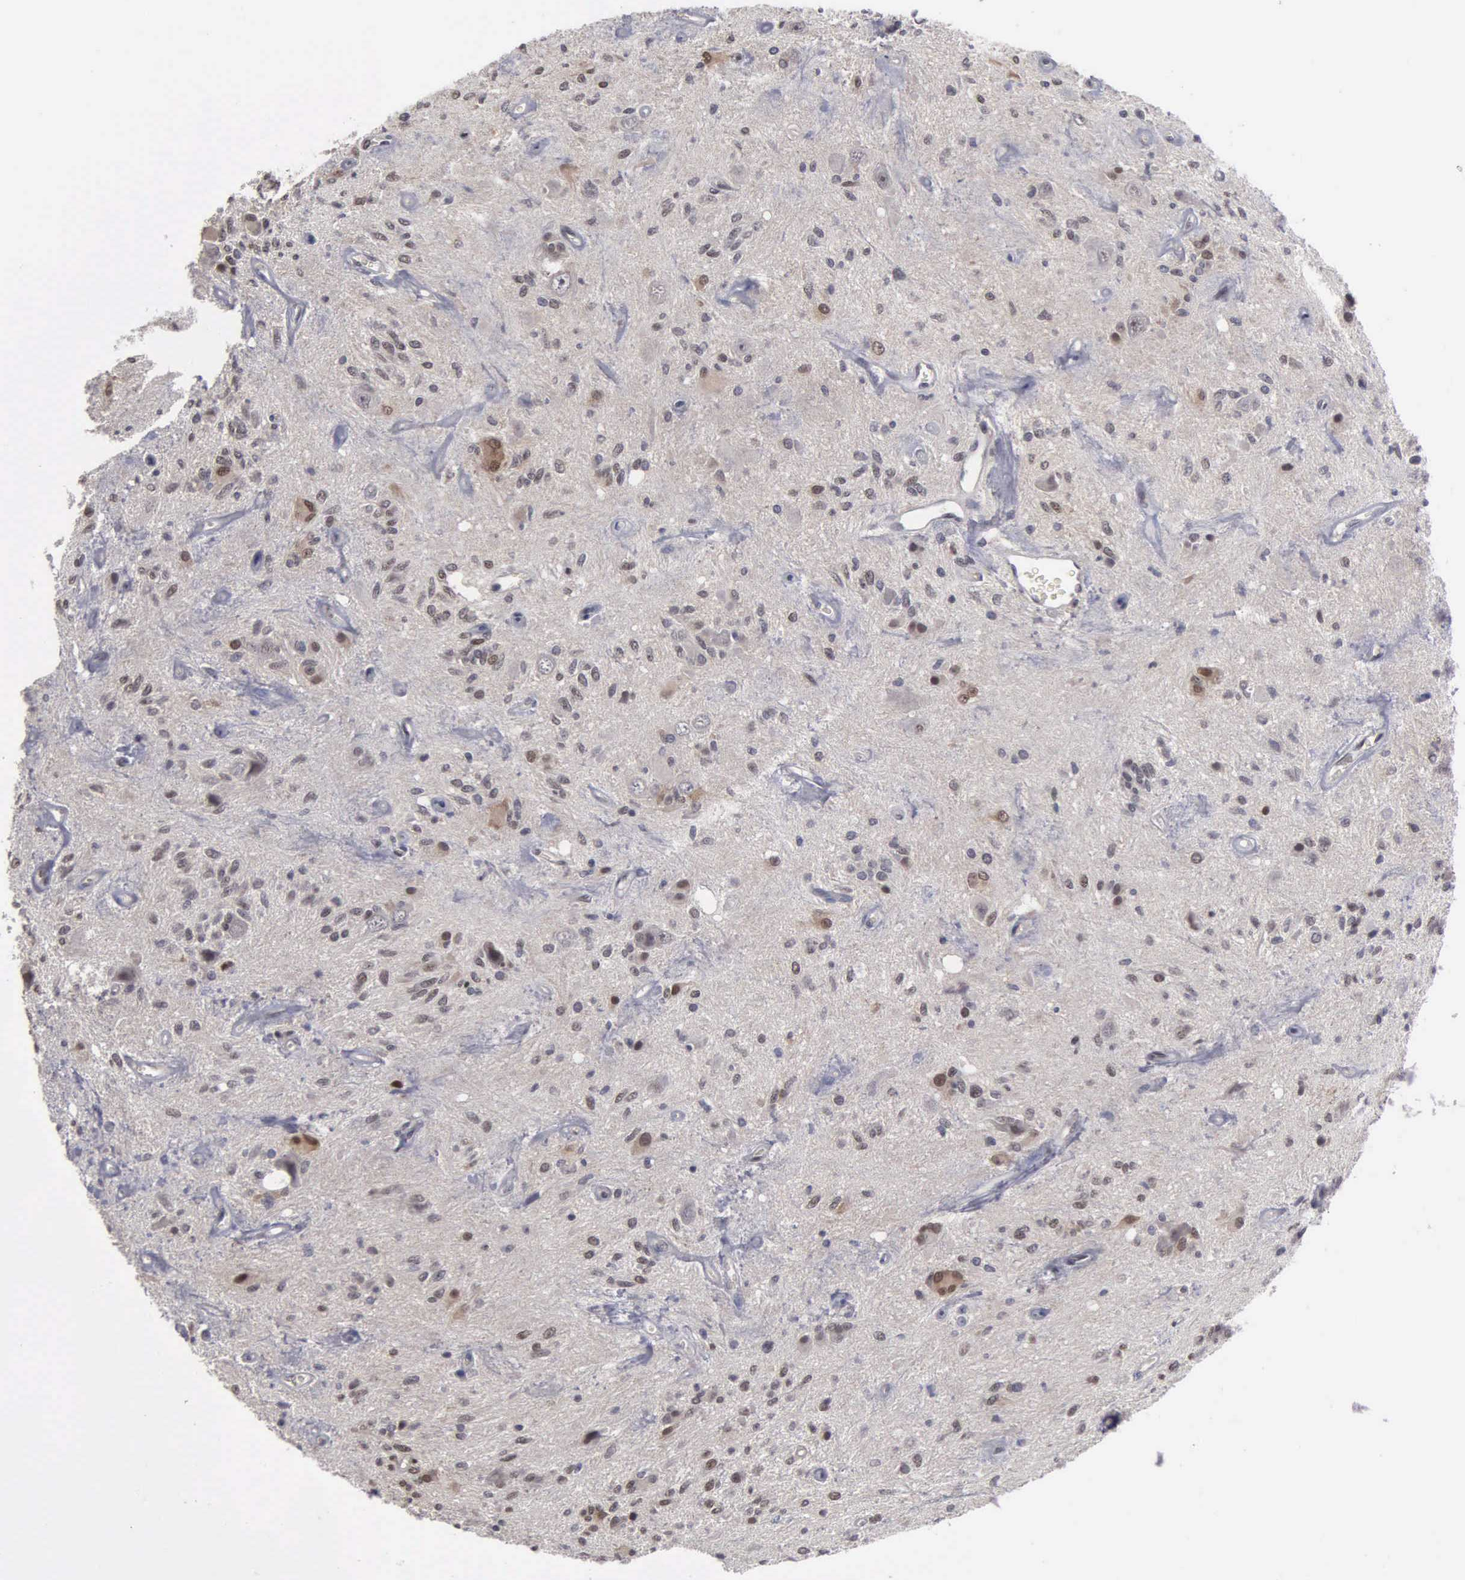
{"staining": {"intensity": "moderate", "quantity": "25%-75%", "location": "nuclear"}, "tissue": "glioma", "cell_type": "Tumor cells", "image_type": "cancer", "snomed": [{"axis": "morphology", "description": "Glioma, malignant, Low grade"}, {"axis": "topography", "description": "Brain"}], "caption": "High-magnification brightfield microscopy of glioma stained with DAB (brown) and counterstained with hematoxylin (blue). tumor cells exhibit moderate nuclear expression is seen in approximately25%-75% of cells.", "gene": "ZBTB33", "patient": {"sex": "female", "age": 15}}